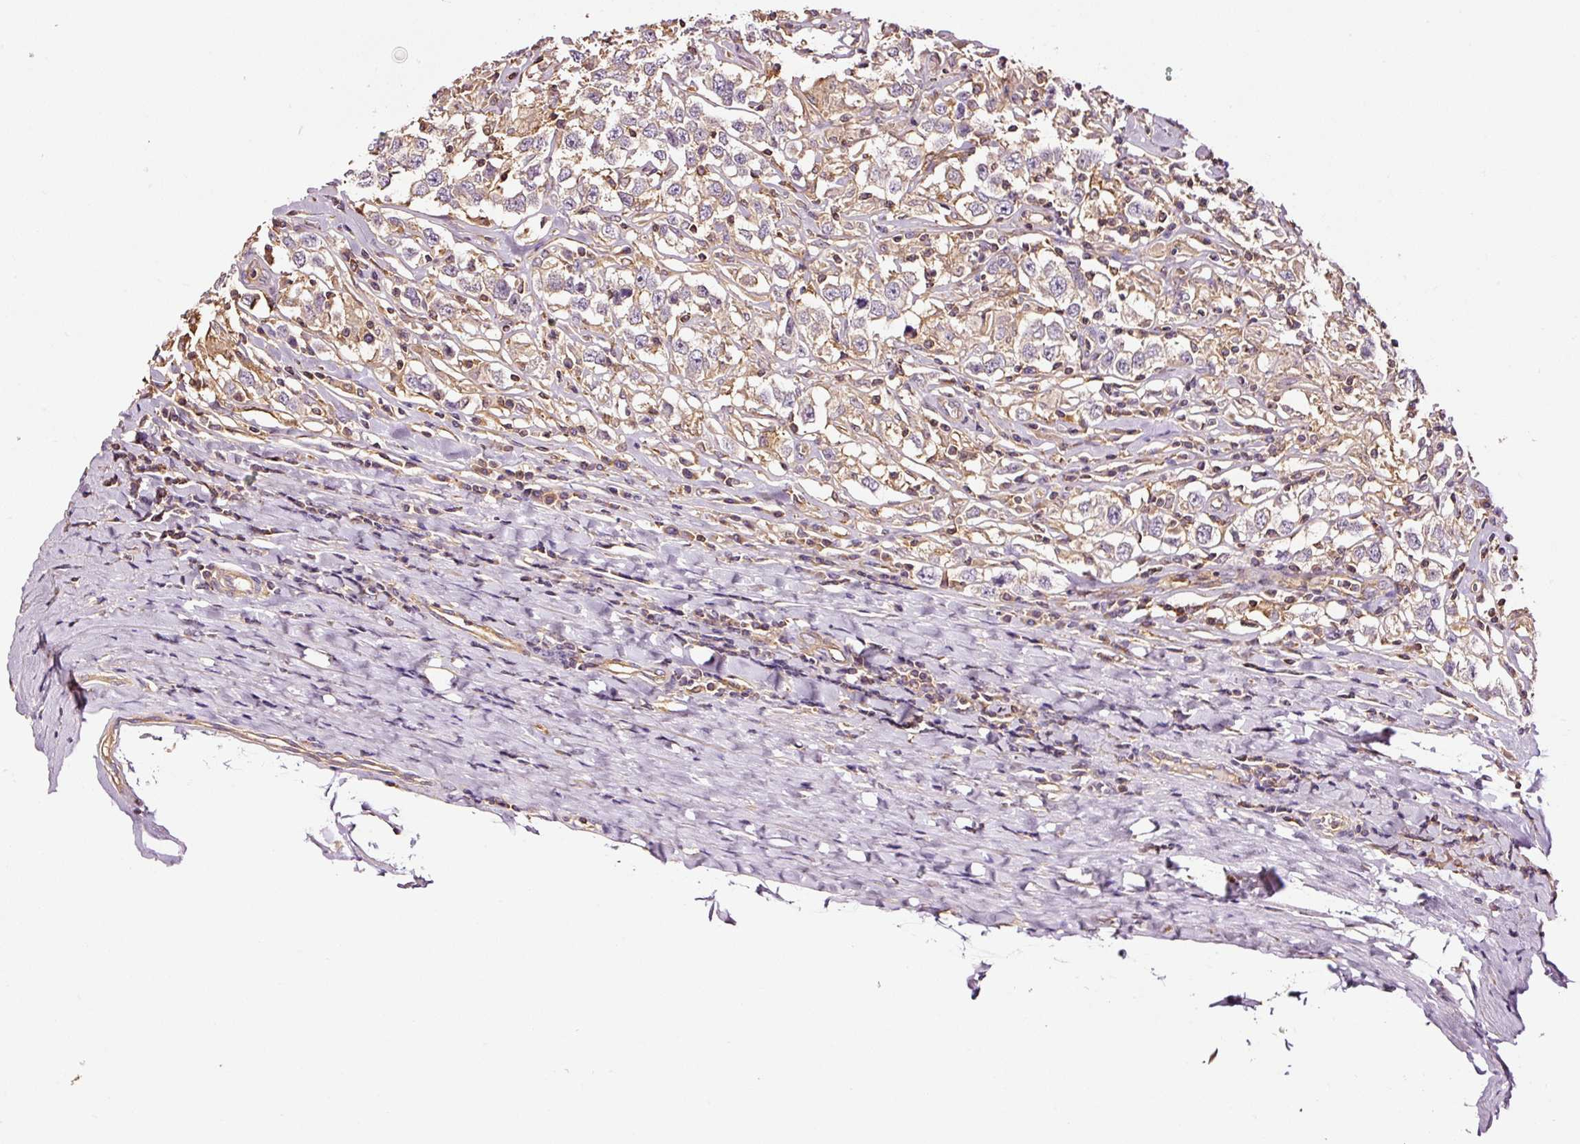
{"staining": {"intensity": "negative", "quantity": "none", "location": "none"}, "tissue": "testis cancer", "cell_type": "Tumor cells", "image_type": "cancer", "snomed": [{"axis": "morphology", "description": "Seminoma, NOS"}, {"axis": "topography", "description": "Testis"}], "caption": "Tumor cells are negative for brown protein staining in testis cancer.", "gene": "METAP1", "patient": {"sex": "male", "age": 41}}